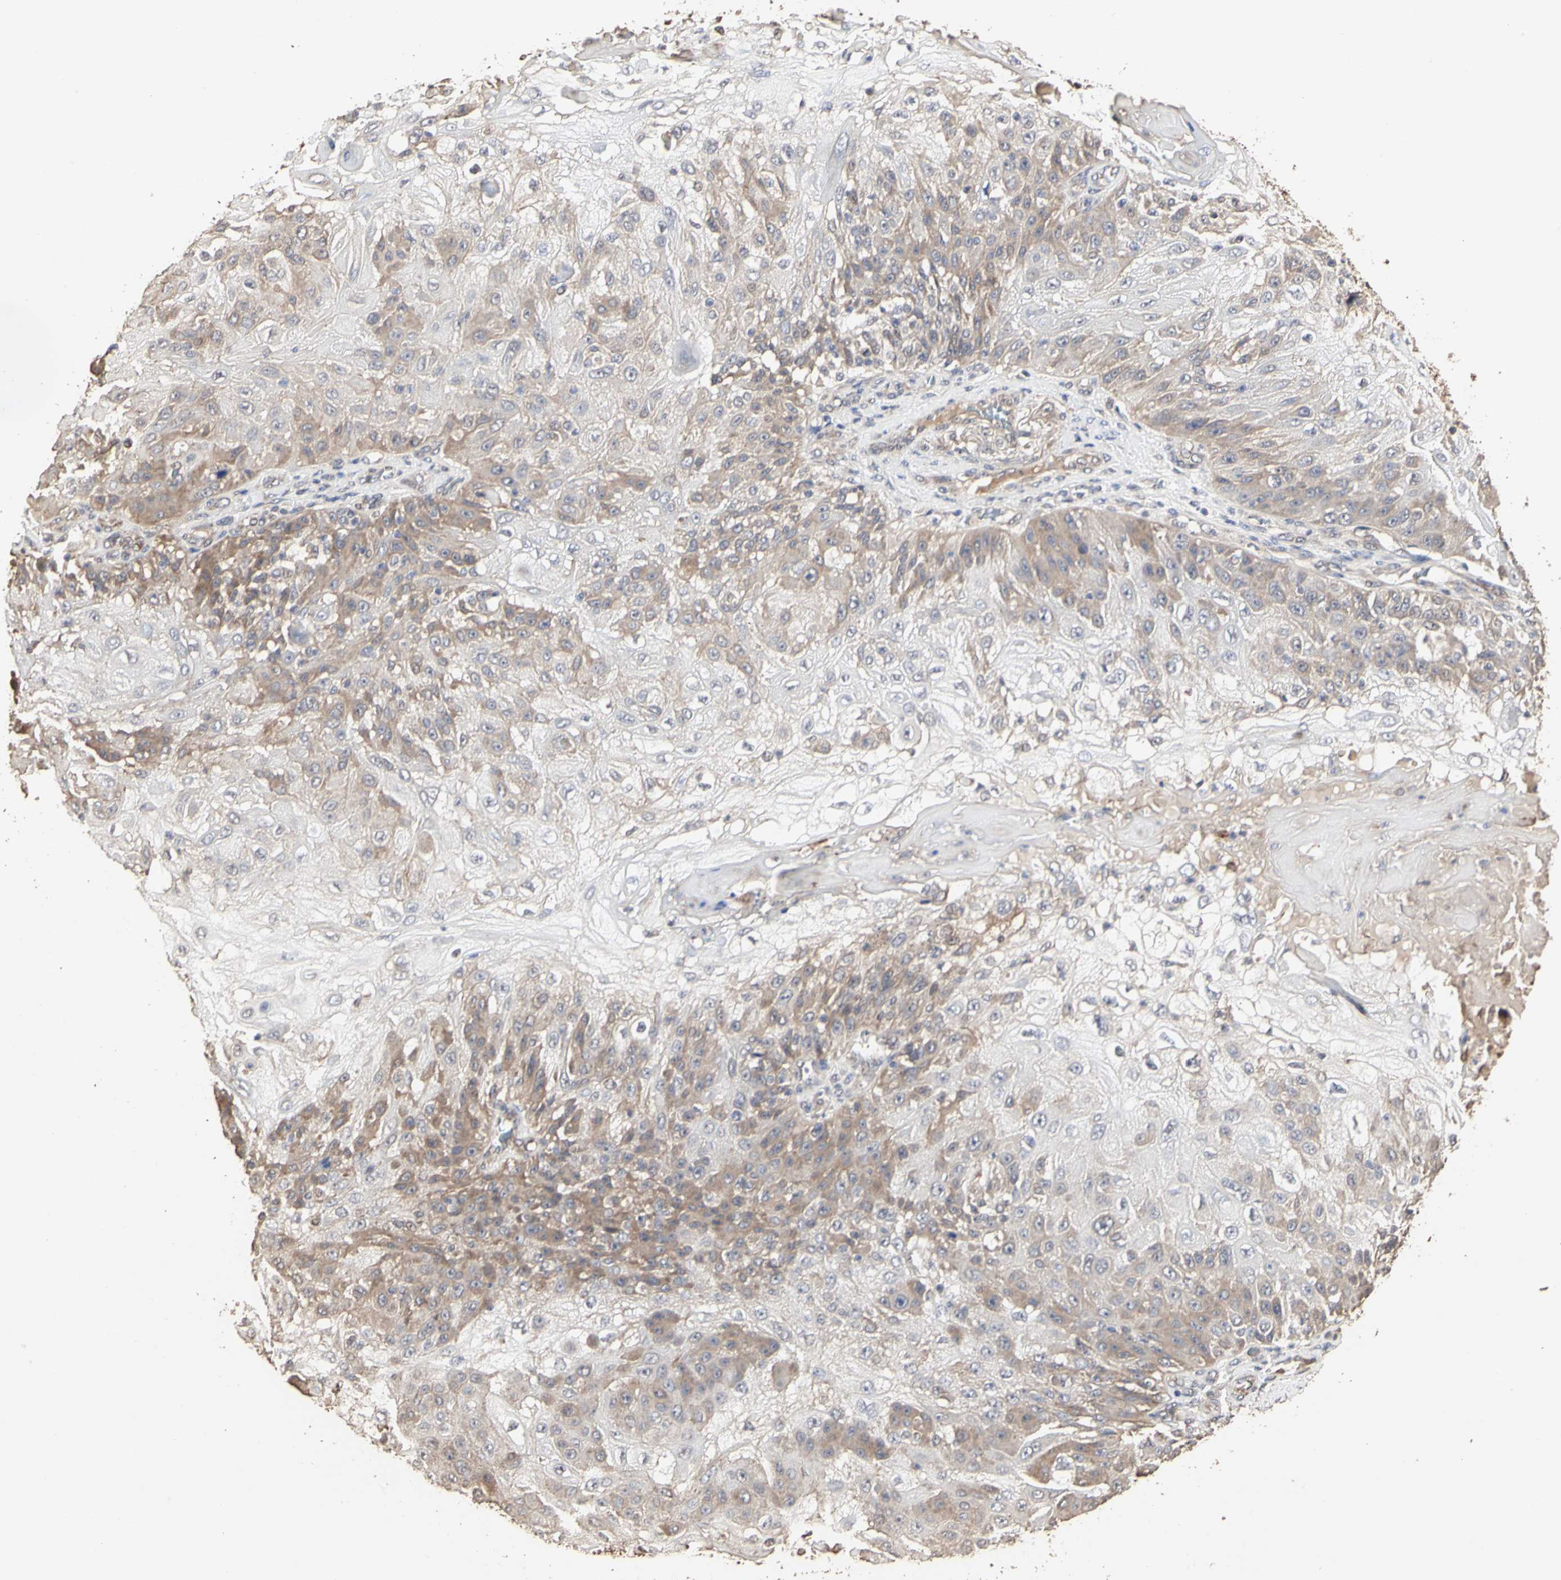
{"staining": {"intensity": "moderate", "quantity": "25%-75%", "location": "cytoplasmic/membranous"}, "tissue": "skin cancer", "cell_type": "Tumor cells", "image_type": "cancer", "snomed": [{"axis": "morphology", "description": "Normal tissue, NOS"}, {"axis": "morphology", "description": "Squamous cell carcinoma, NOS"}, {"axis": "topography", "description": "Skin"}], "caption": "Immunohistochemical staining of skin cancer demonstrates medium levels of moderate cytoplasmic/membranous protein positivity in approximately 25%-75% of tumor cells. The staining was performed using DAB (3,3'-diaminobenzidine), with brown indicating positive protein expression. Nuclei are stained blue with hematoxylin.", "gene": "TAOK1", "patient": {"sex": "female", "age": 83}}